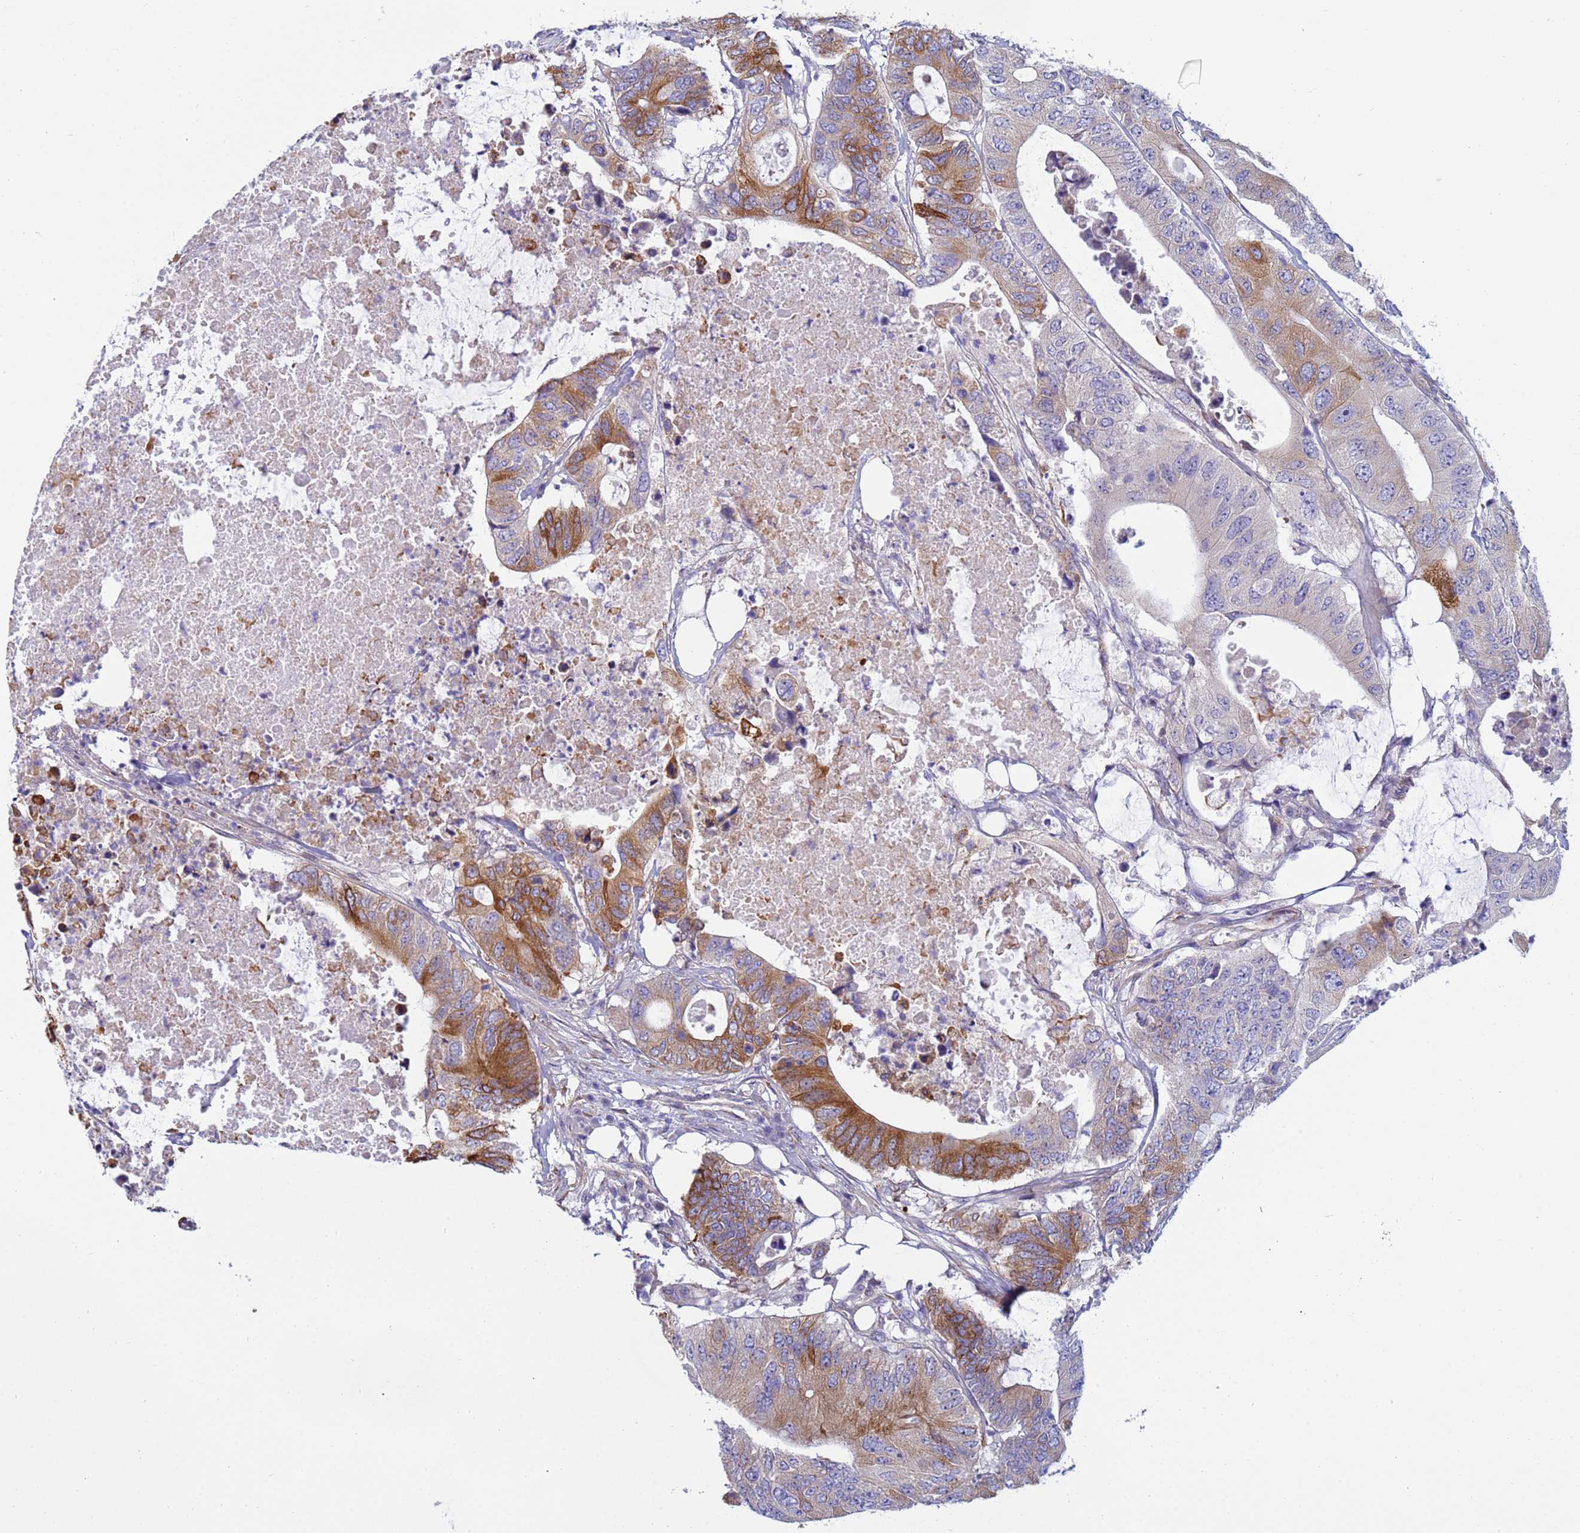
{"staining": {"intensity": "moderate", "quantity": ">75%", "location": "cytoplasmic/membranous"}, "tissue": "colorectal cancer", "cell_type": "Tumor cells", "image_type": "cancer", "snomed": [{"axis": "morphology", "description": "Adenocarcinoma, NOS"}, {"axis": "topography", "description": "Colon"}], "caption": "IHC (DAB) staining of colorectal cancer (adenocarcinoma) displays moderate cytoplasmic/membranous protein positivity in about >75% of tumor cells.", "gene": "TRPC6", "patient": {"sex": "male", "age": 71}}